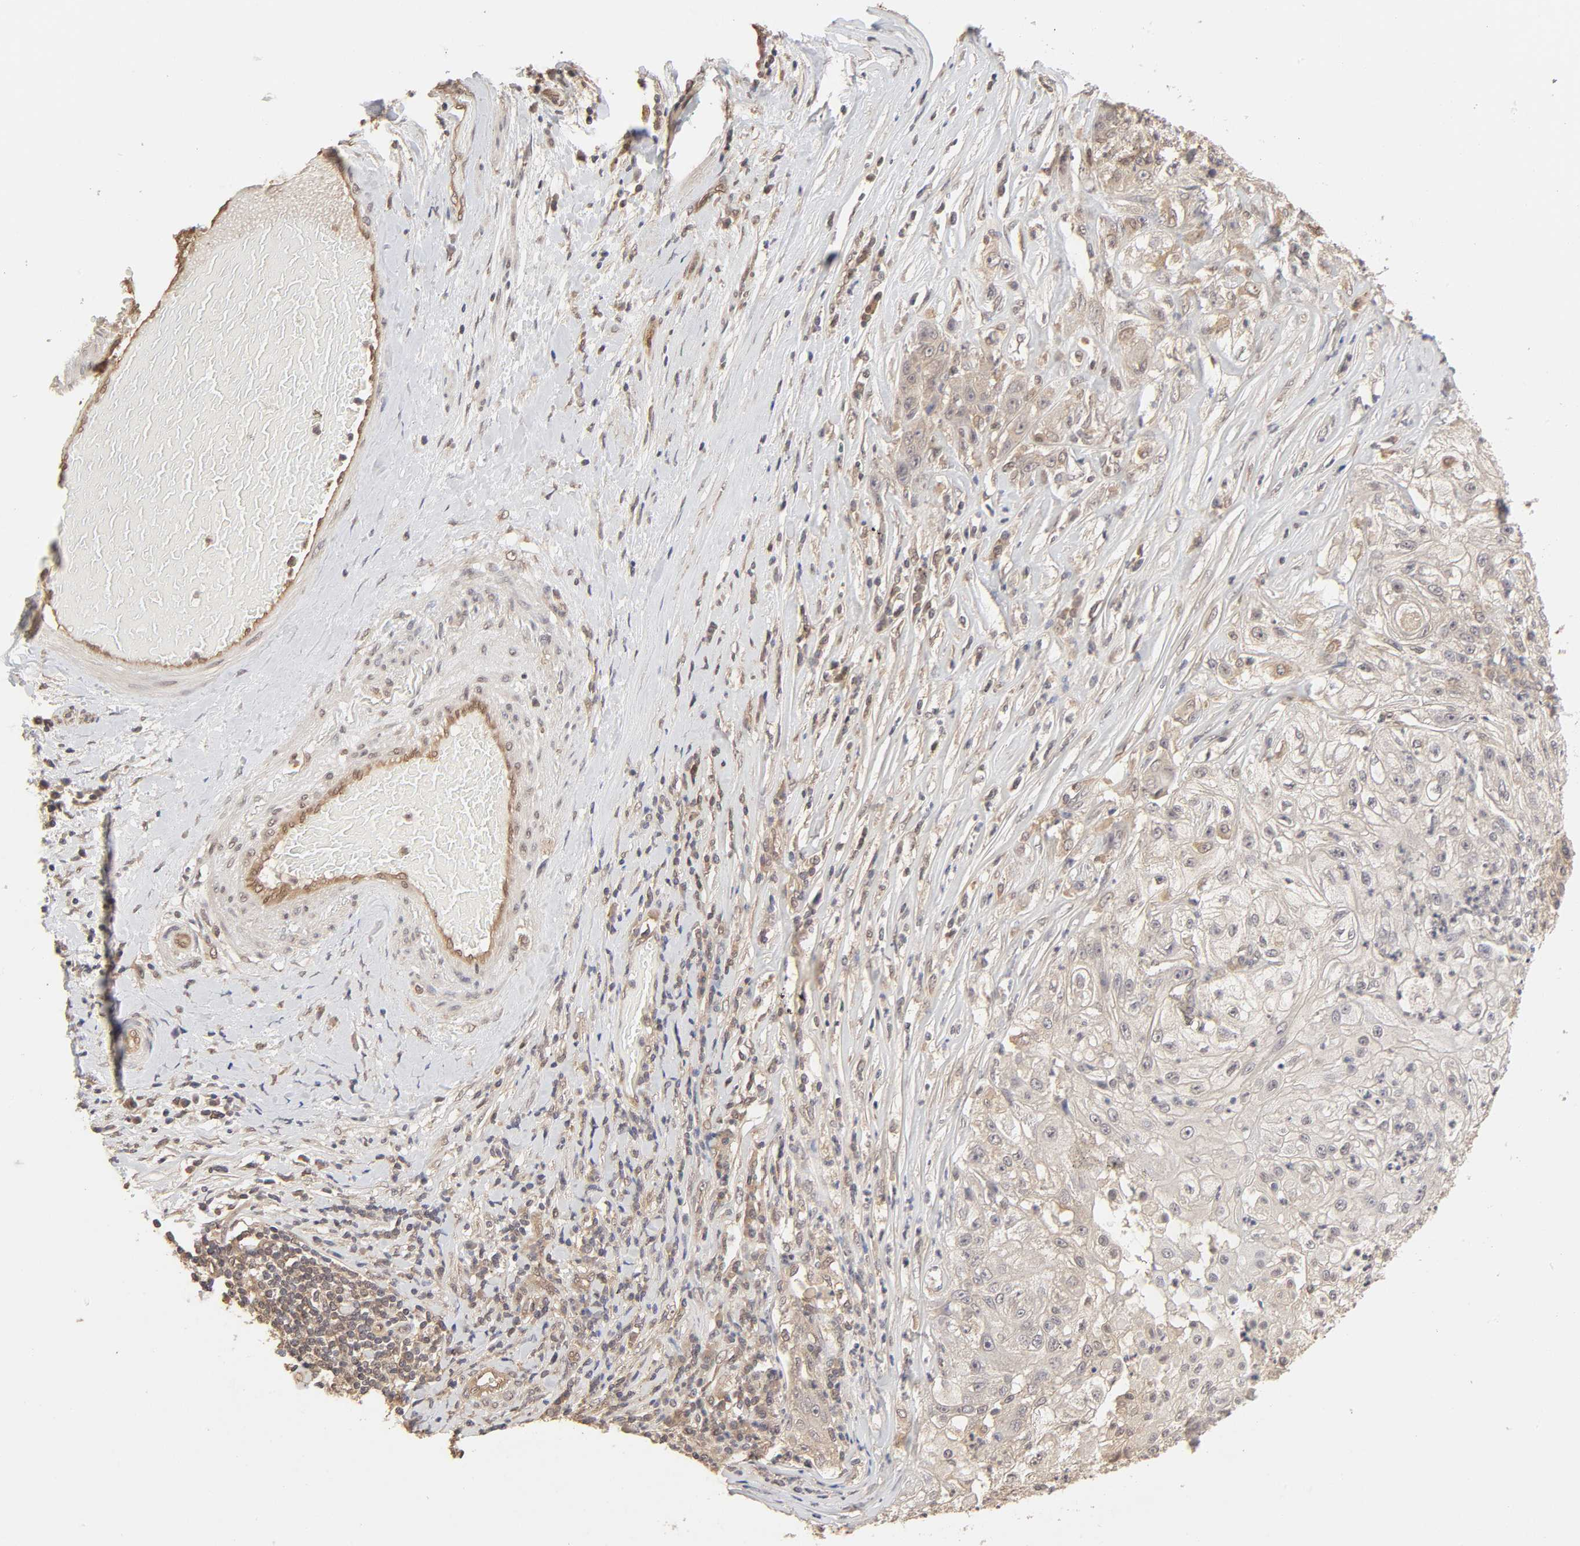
{"staining": {"intensity": "weak", "quantity": "<25%", "location": "cytoplasmic/membranous"}, "tissue": "lung cancer", "cell_type": "Tumor cells", "image_type": "cancer", "snomed": [{"axis": "morphology", "description": "Inflammation, NOS"}, {"axis": "morphology", "description": "Squamous cell carcinoma, NOS"}, {"axis": "topography", "description": "Lymph node"}, {"axis": "topography", "description": "Soft tissue"}, {"axis": "topography", "description": "Lung"}], "caption": "High power microscopy image of an IHC photomicrograph of lung squamous cell carcinoma, revealing no significant positivity in tumor cells. (DAB (3,3'-diaminobenzidine) IHC, high magnification).", "gene": "MAPK1", "patient": {"sex": "male", "age": 66}}